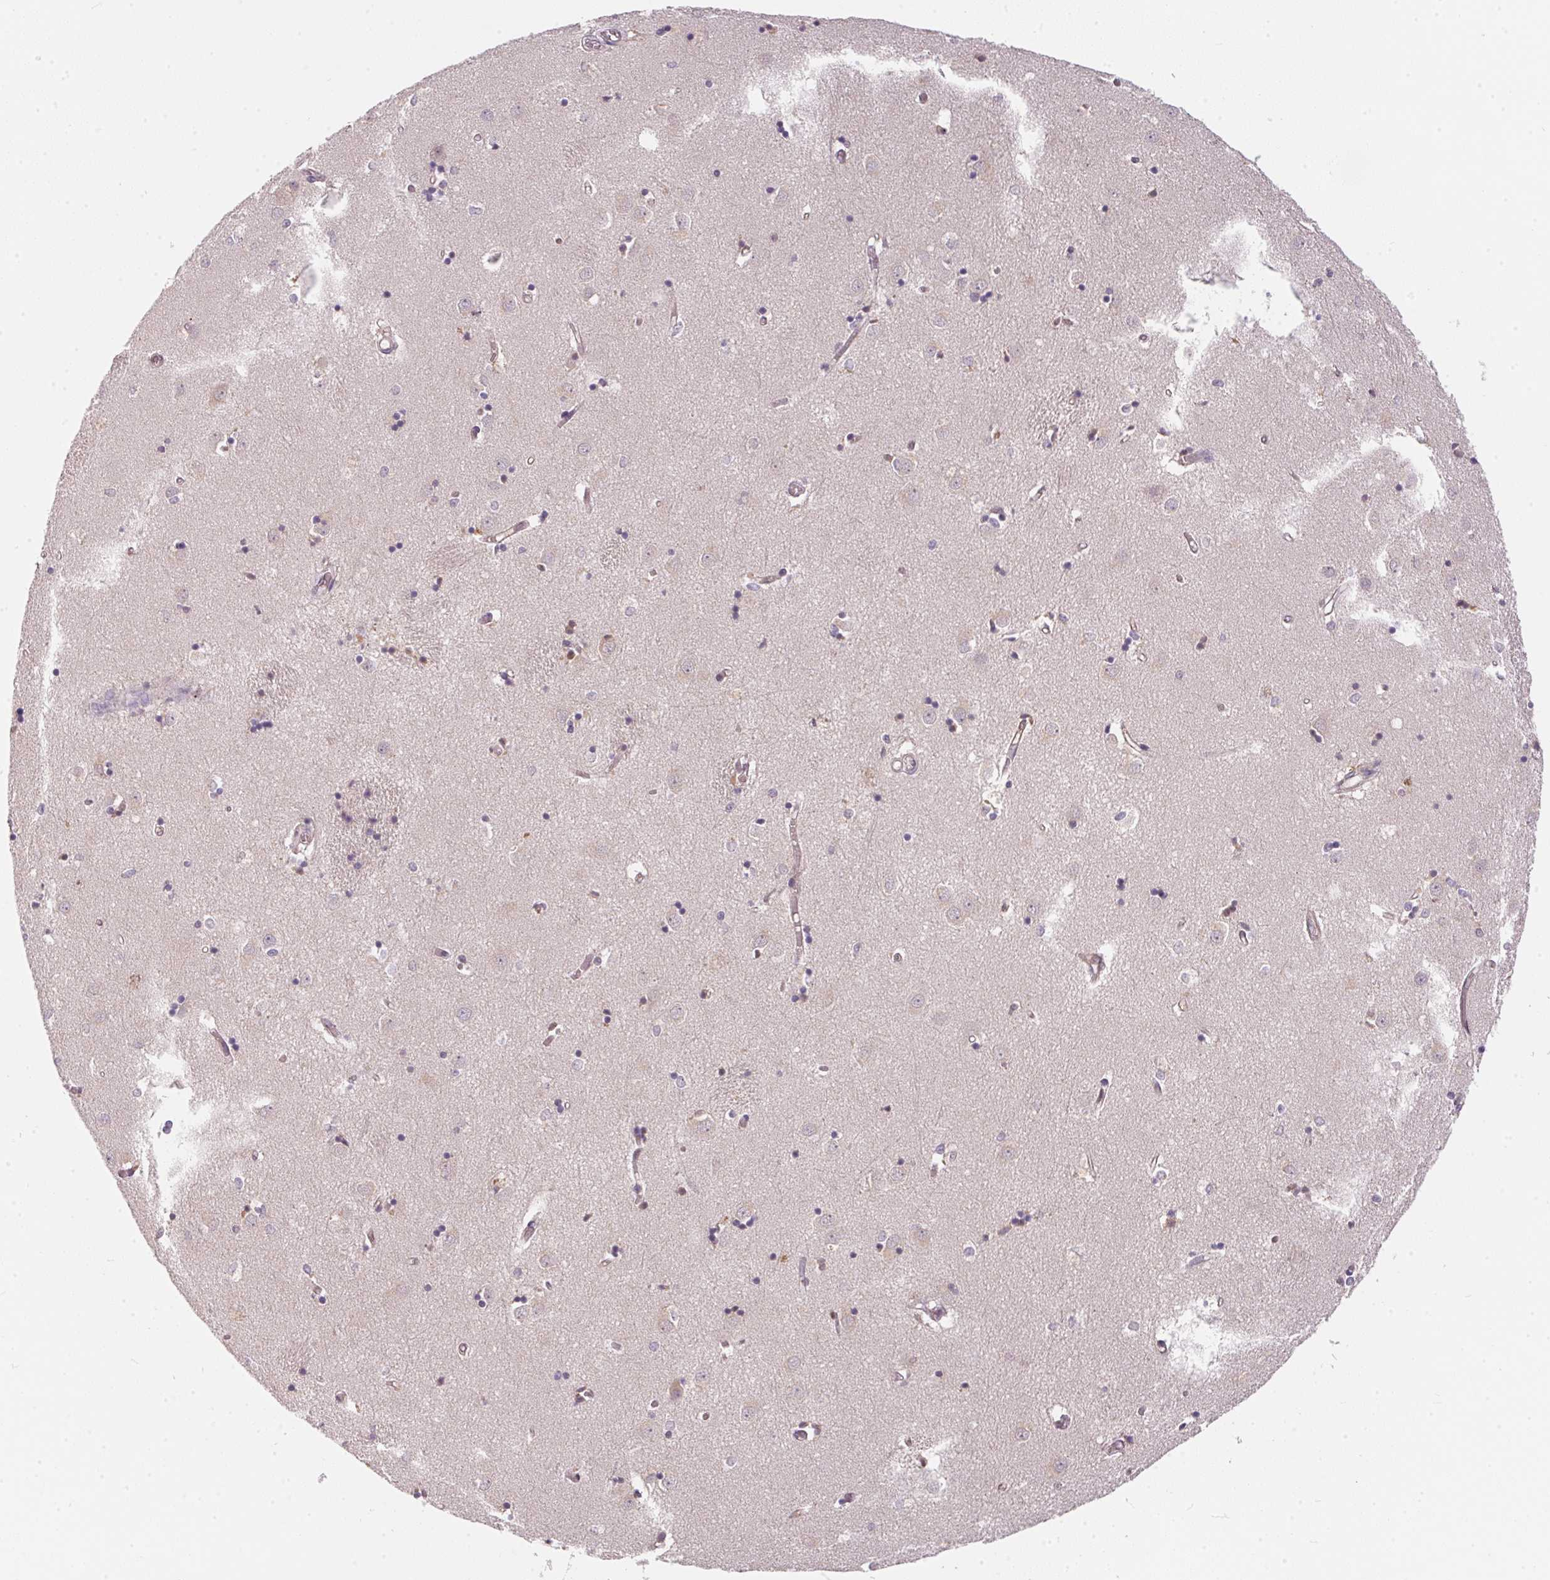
{"staining": {"intensity": "negative", "quantity": "none", "location": "none"}, "tissue": "caudate", "cell_type": "Glial cells", "image_type": "normal", "snomed": [{"axis": "morphology", "description": "Normal tissue, NOS"}, {"axis": "topography", "description": "Lateral ventricle wall"}], "caption": "This is an immunohistochemistry image of unremarkable human caudate. There is no positivity in glial cells.", "gene": "BLMH", "patient": {"sex": "male", "age": 54}}